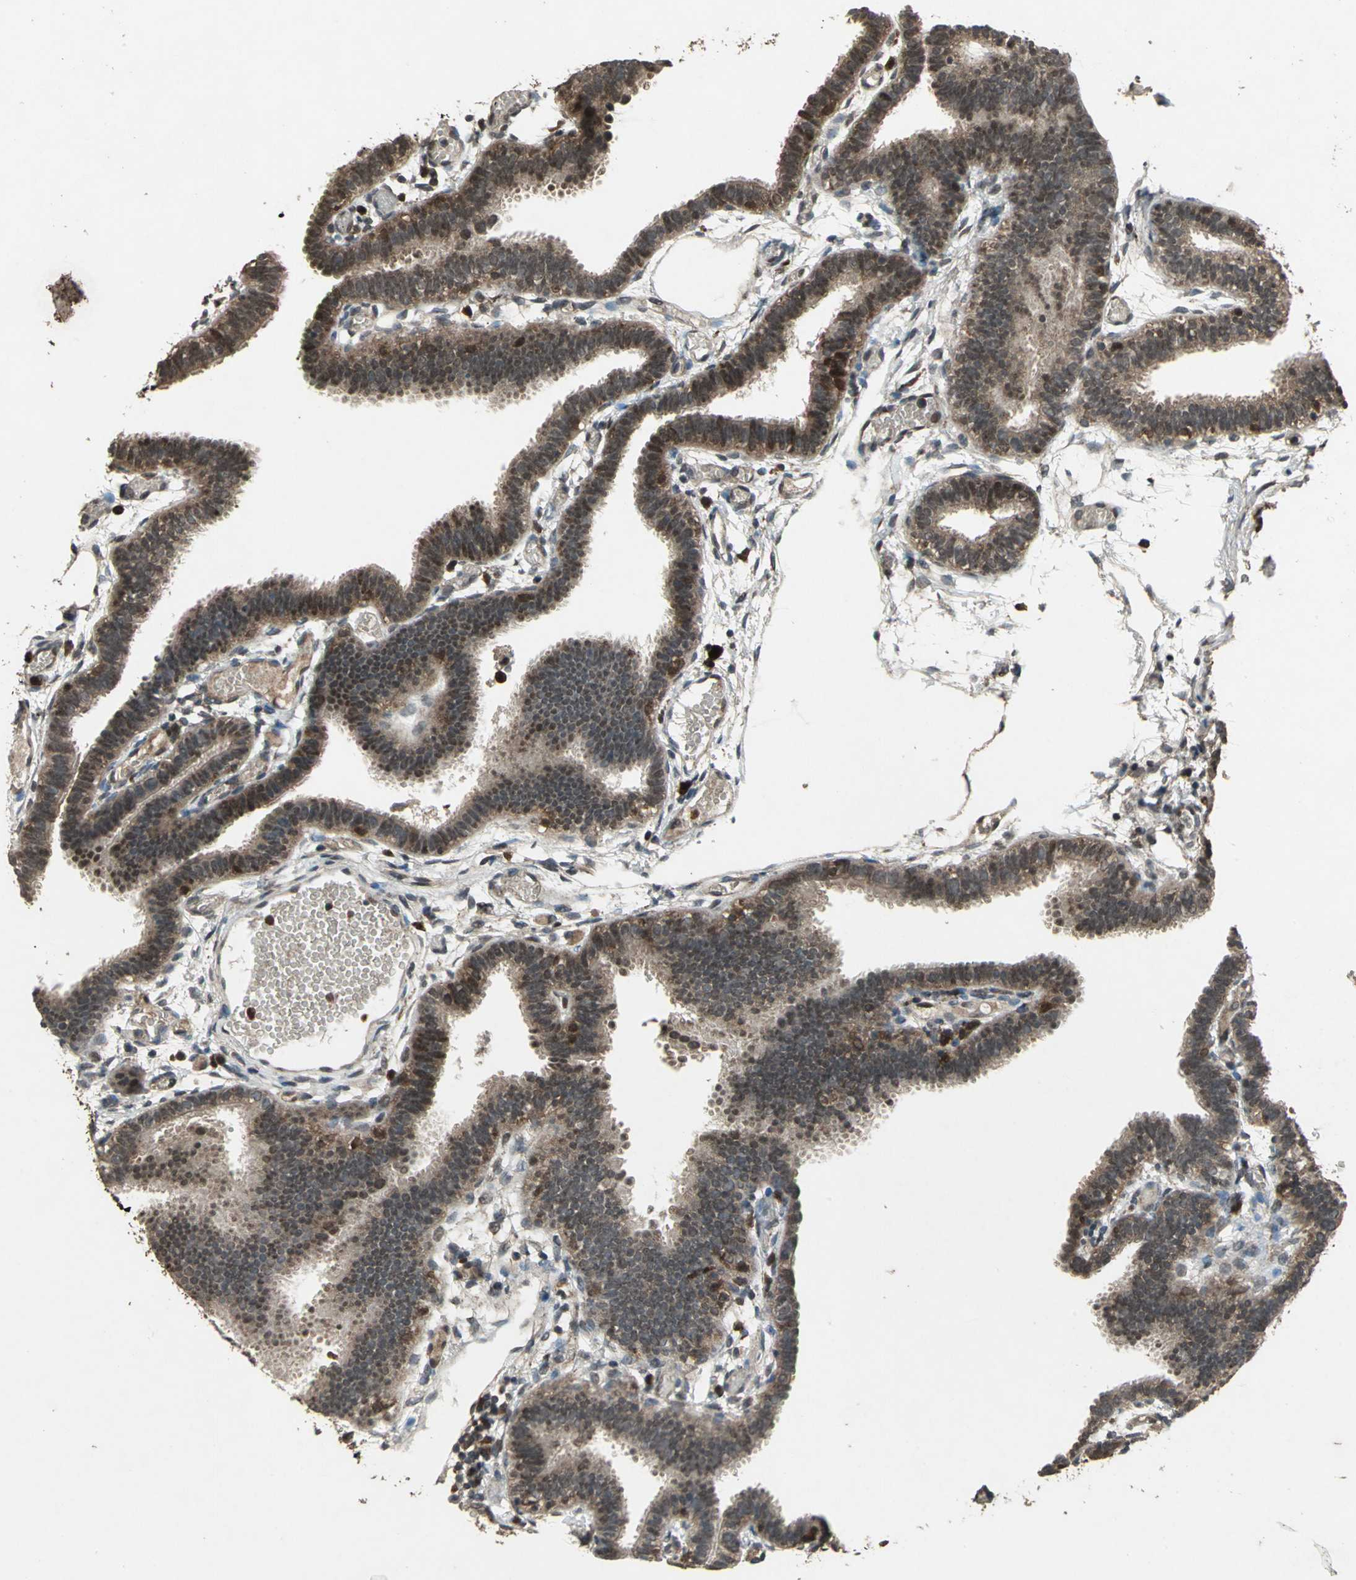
{"staining": {"intensity": "moderate", "quantity": ">75%", "location": "cytoplasmic/membranous"}, "tissue": "fallopian tube", "cell_type": "Glandular cells", "image_type": "normal", "snomed": [{"axis": "morphology", "description": "Normal tissue, NOS"}, {"axis": "topography", "description": "Fallopian tube"}], "caption": "Immunohistochemical staining of unremarkable fallopian tube exhibits moderate cytoplasmic/membranous protein expression in approximately >75% of glandular cells.", "gene": "PYCARD", "patient": {"sex": "female", "age": 29}}